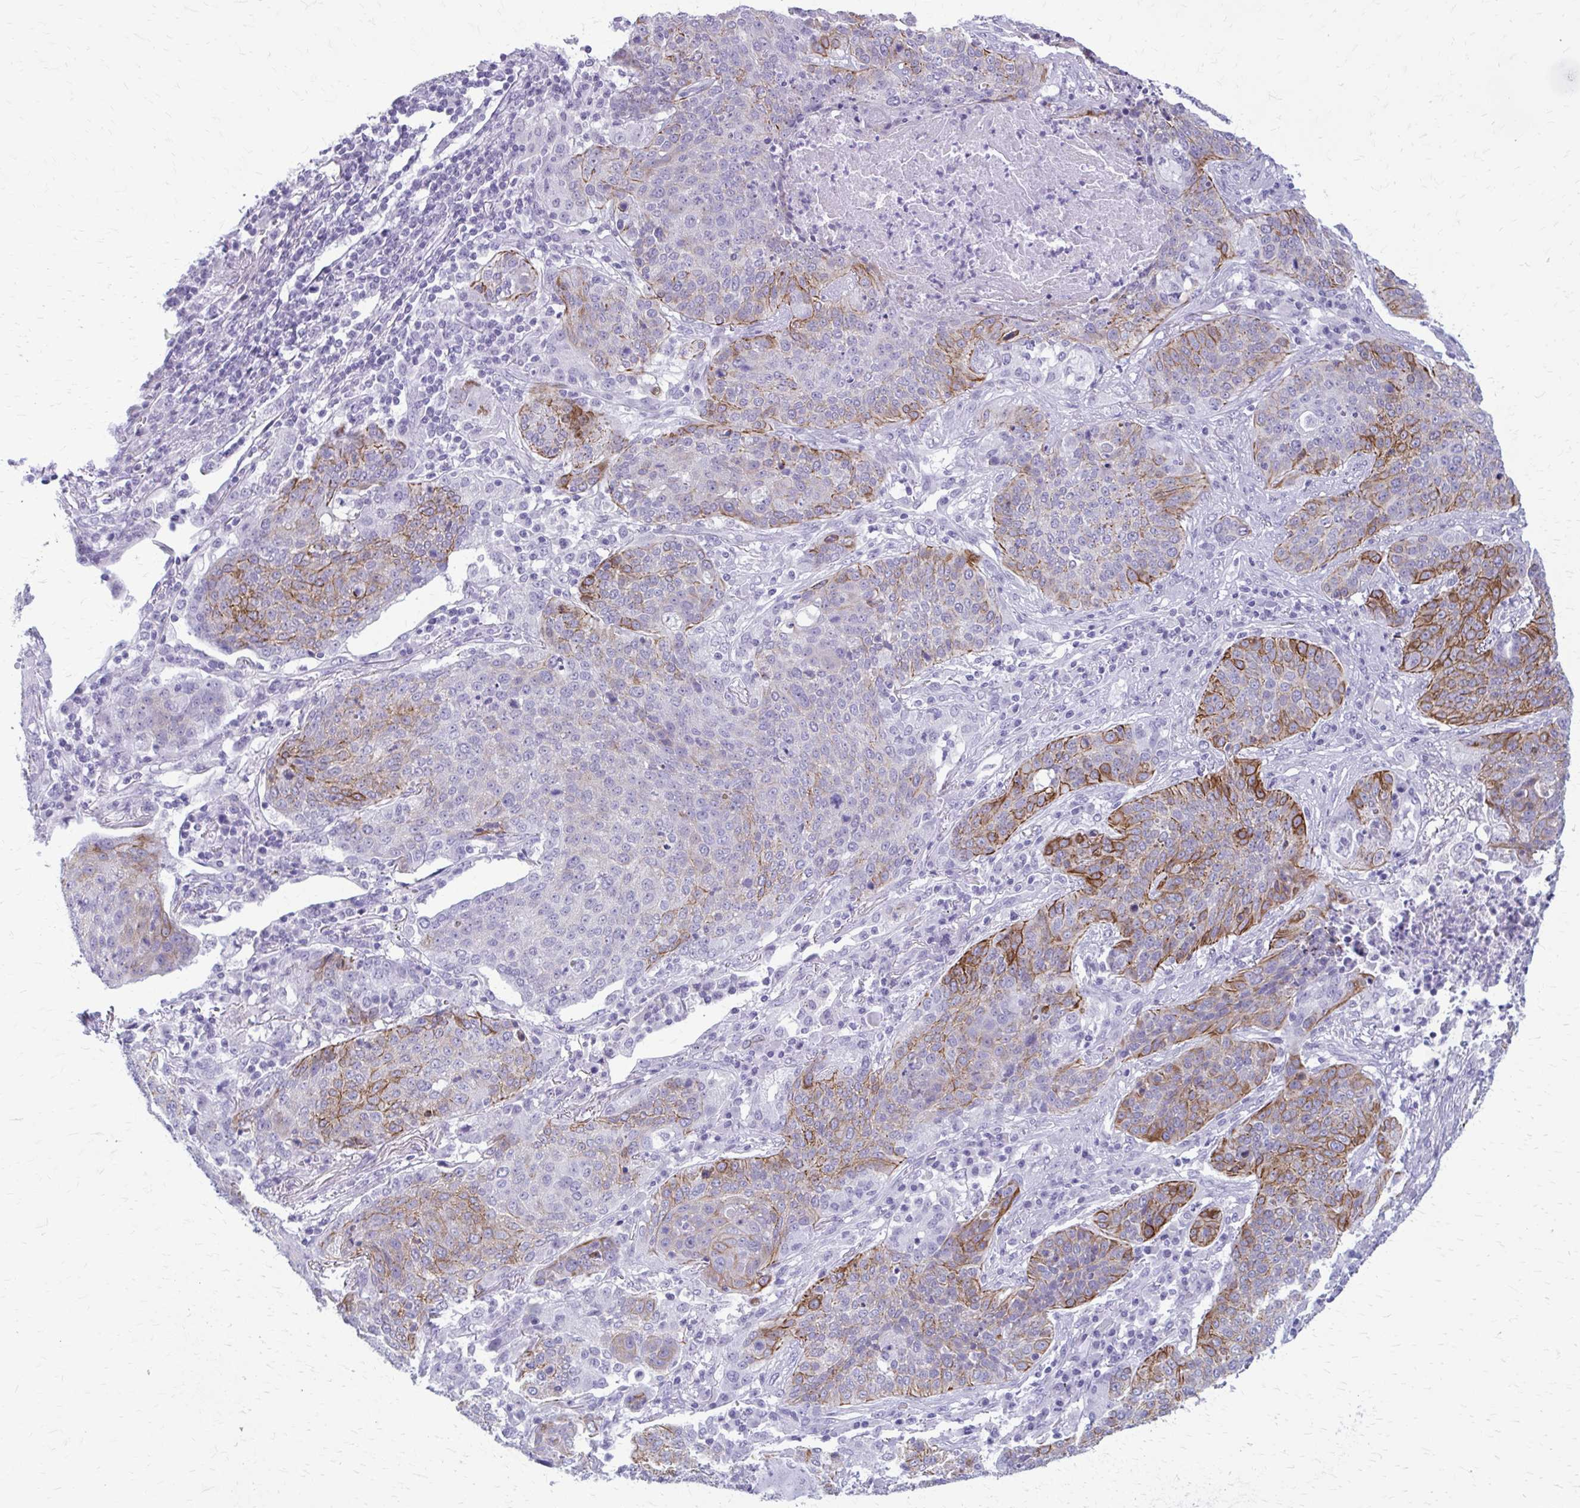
{"staining": {"intensity": "strong", "quantity": "<25%", "location": "cytoplasmic/membranous"}, "tissue": "lung cancer", "cell_type": "Tumor cells", "image_type": "cancer", "snomed": [{"axis": "morphology", "description": "Squamous cell carcinoma, NOS"}, {"axis": "topography", "description": "Lung"}], "caption": "Protein staining of squamous cell carcinoma (lung) tissue displays strong cytoplasmic/membranous expression in approximately <25% of tumor cells. The staining was performed using DAB, with brown indicating positive protein expression. Nuclei are stained blue with hematoxylin.", "gene": "KRT5", "patient": {"sex": "male", "age": 63}}